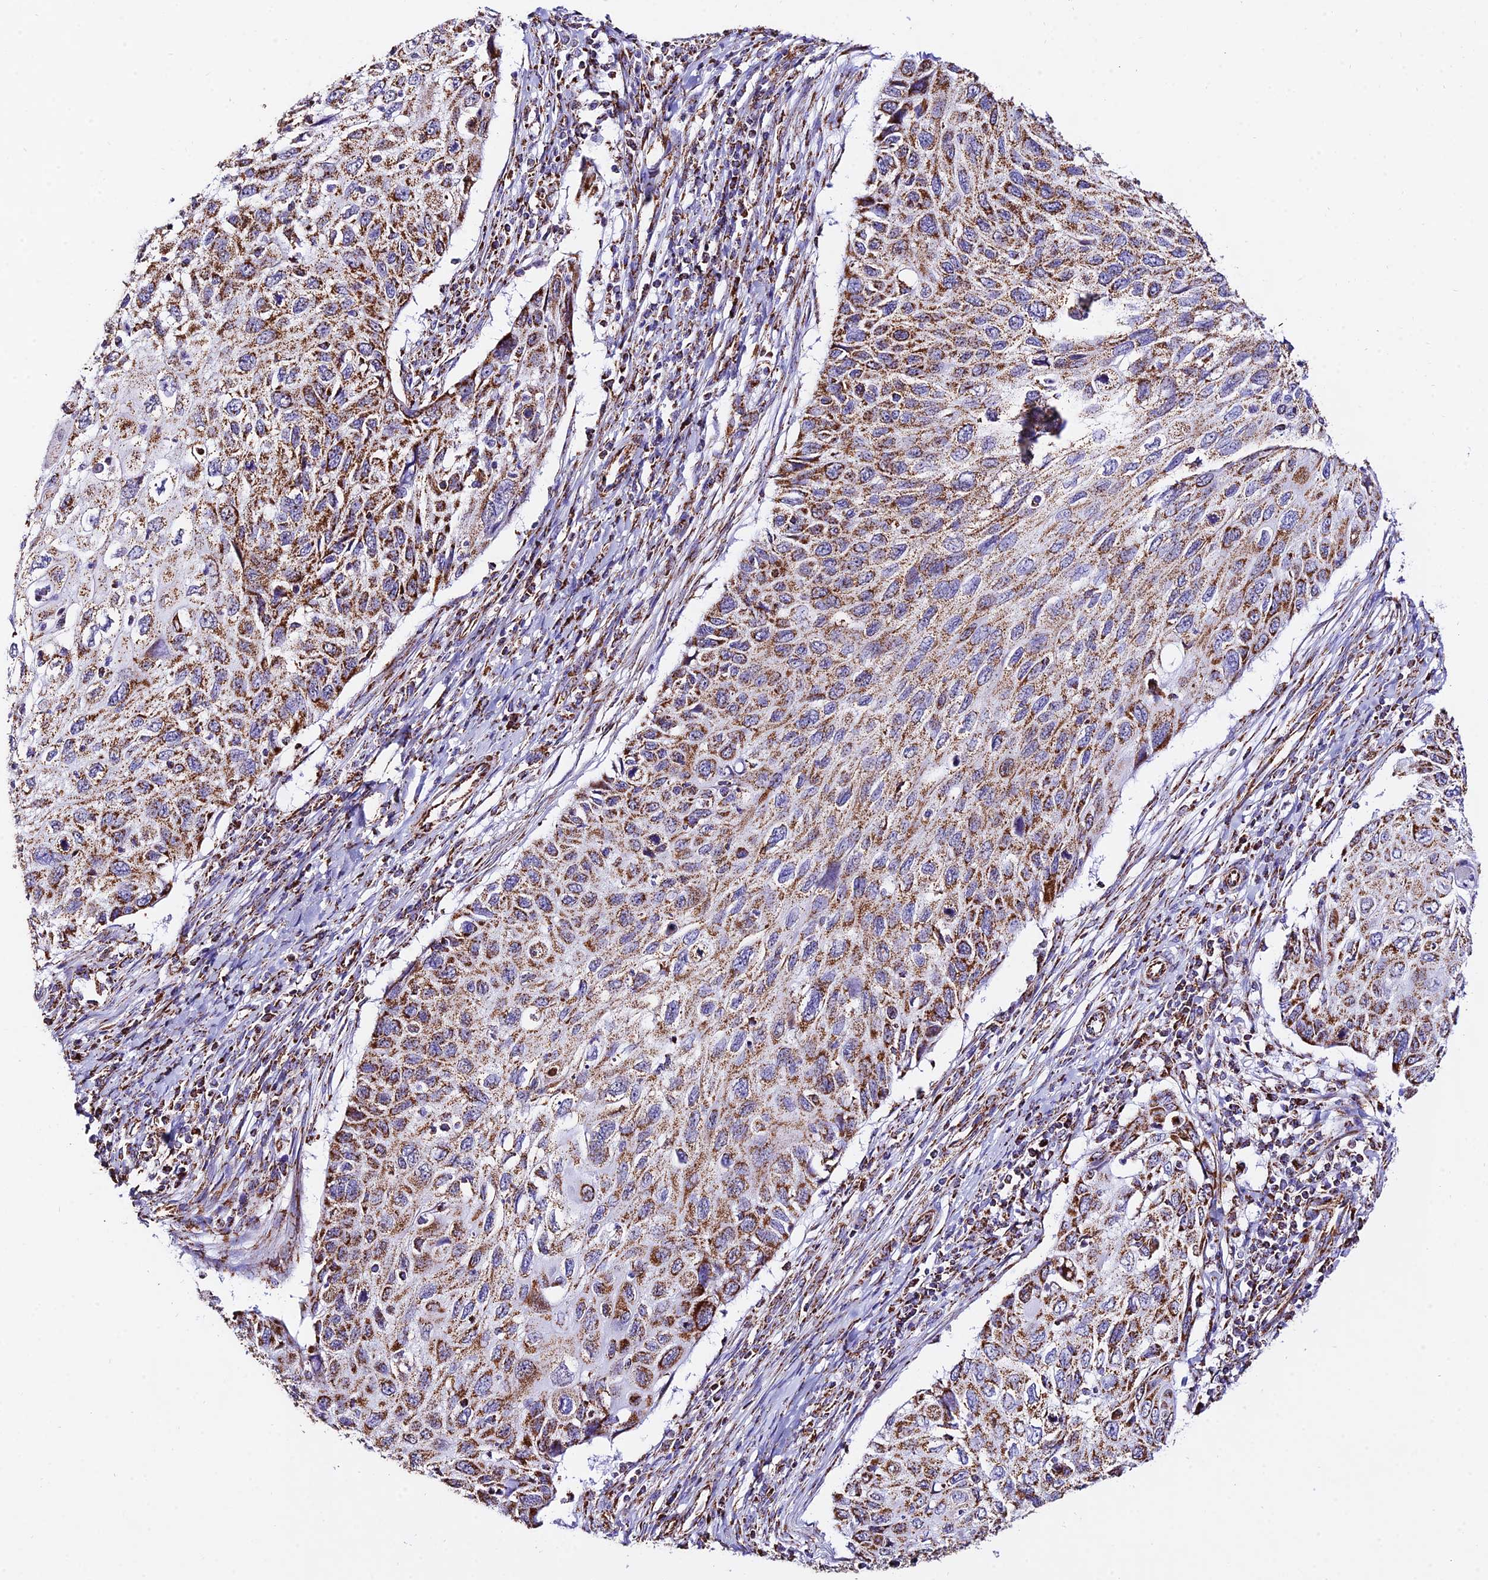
{"staining": {"intensity": "moderate", "quantity": ">75%", "location": "cytoplasmic/membranous"}, "tissue": "cervical cancer", "cell_type": "Tumor cells", "image_type": "cancer", "snomed": [{"axis": "morphology", "description": "Squamous cell carcinoma, NOS"}, {"axis": "topography", "description": "Cervix"}], "caption": "Human cervical squamous cell carcinoma stained with a protein marker shows moderate staining in tumor cells.", "gene": "ATP5PD", "patient": {"sex": "female", "age": 70}}